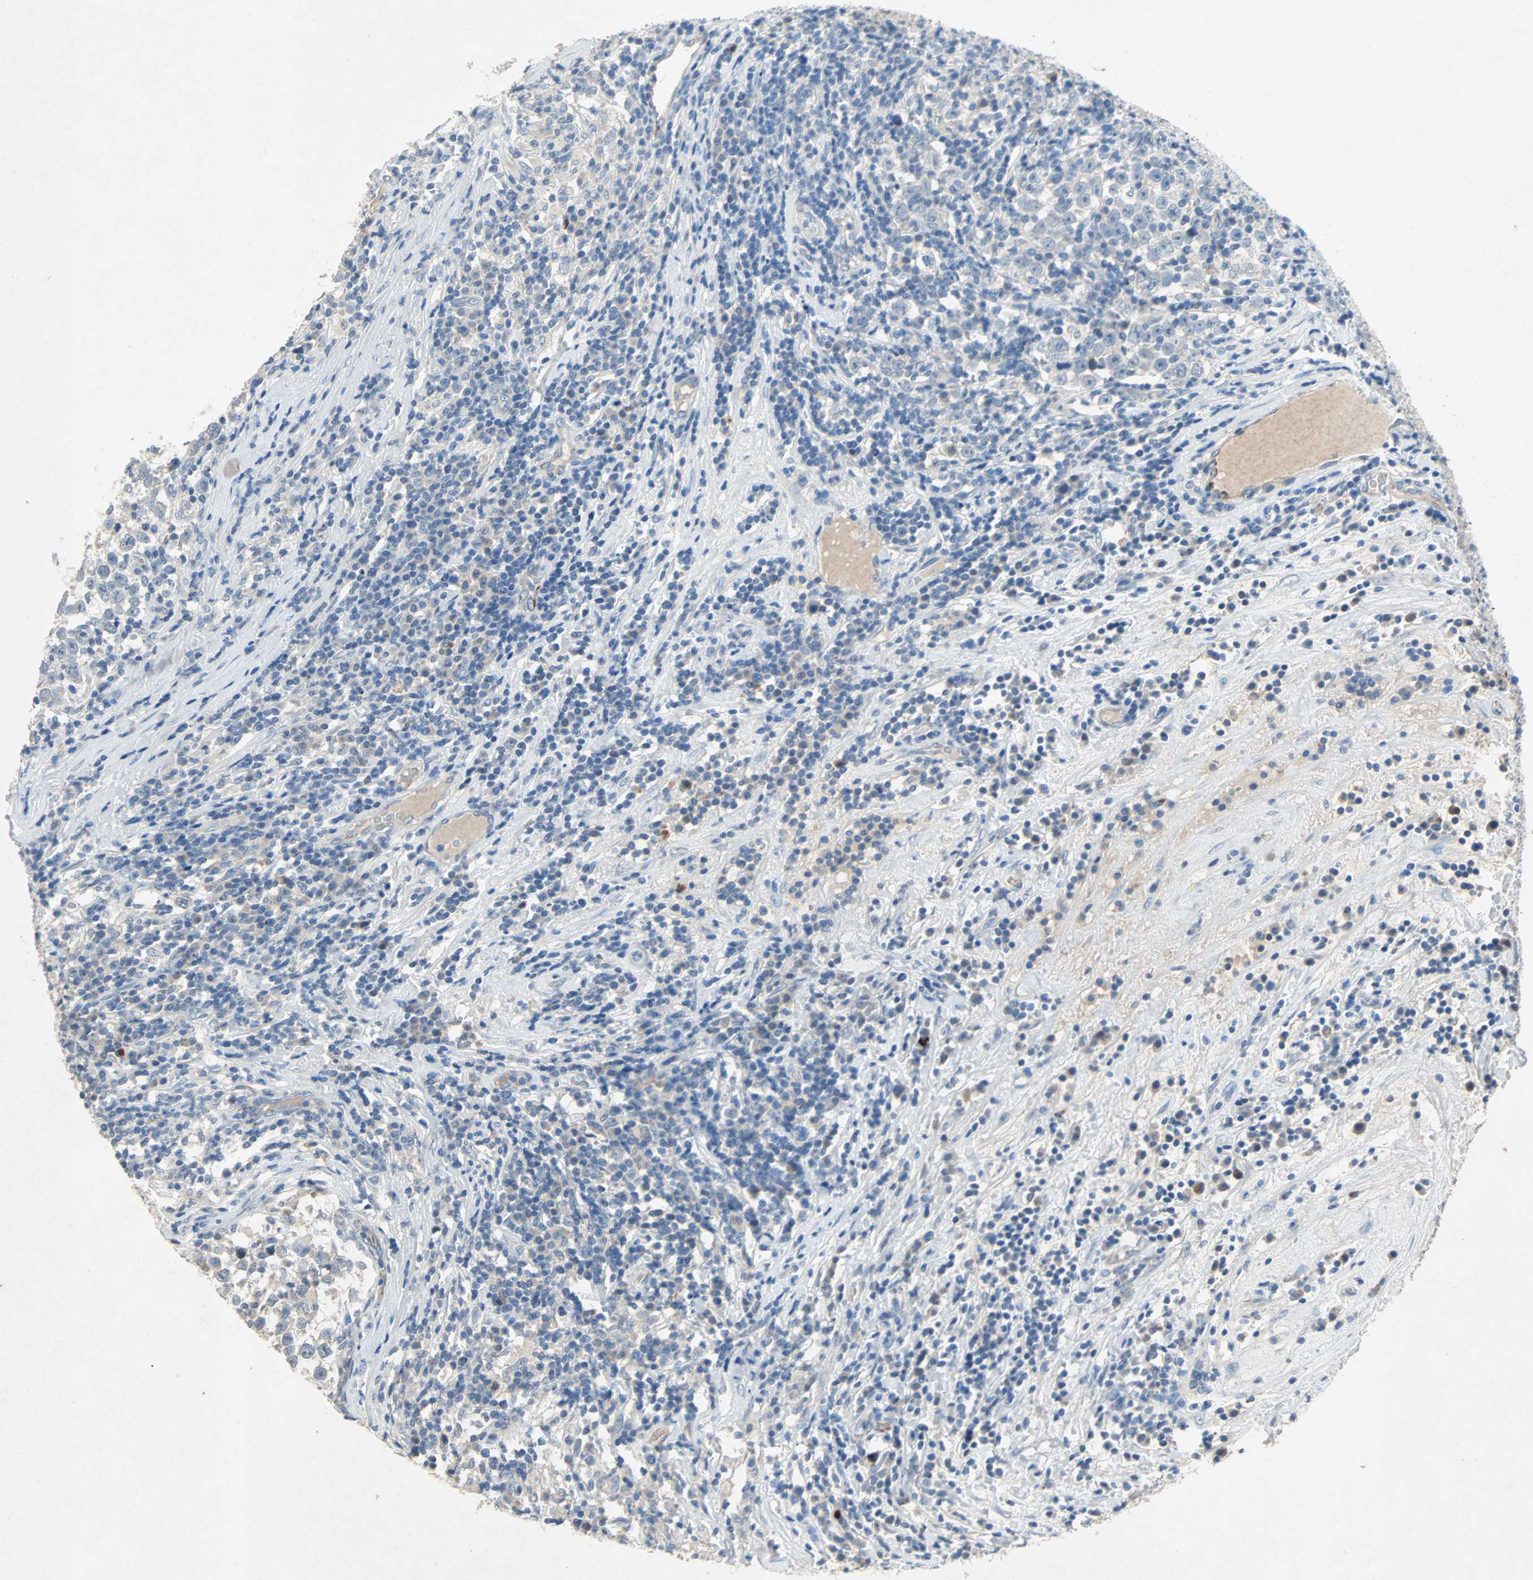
{"staining": {"intensity": "negative", "quantity": "none", "location": "none"}, "tissue": "testis cancer", "cell_type": "Tumor cells", "image_type": "cancer", "snomed": [{"axis": "morphology", "description": "Seminoma, NOS"}, {"axis": "topography", "description": "Testis"}], "caption": "The histopathology image shows no significant staining in tumor cells of testis cancer.", "gene": "PCDHB2", "patient": {"sex": "male", "age": 43}}